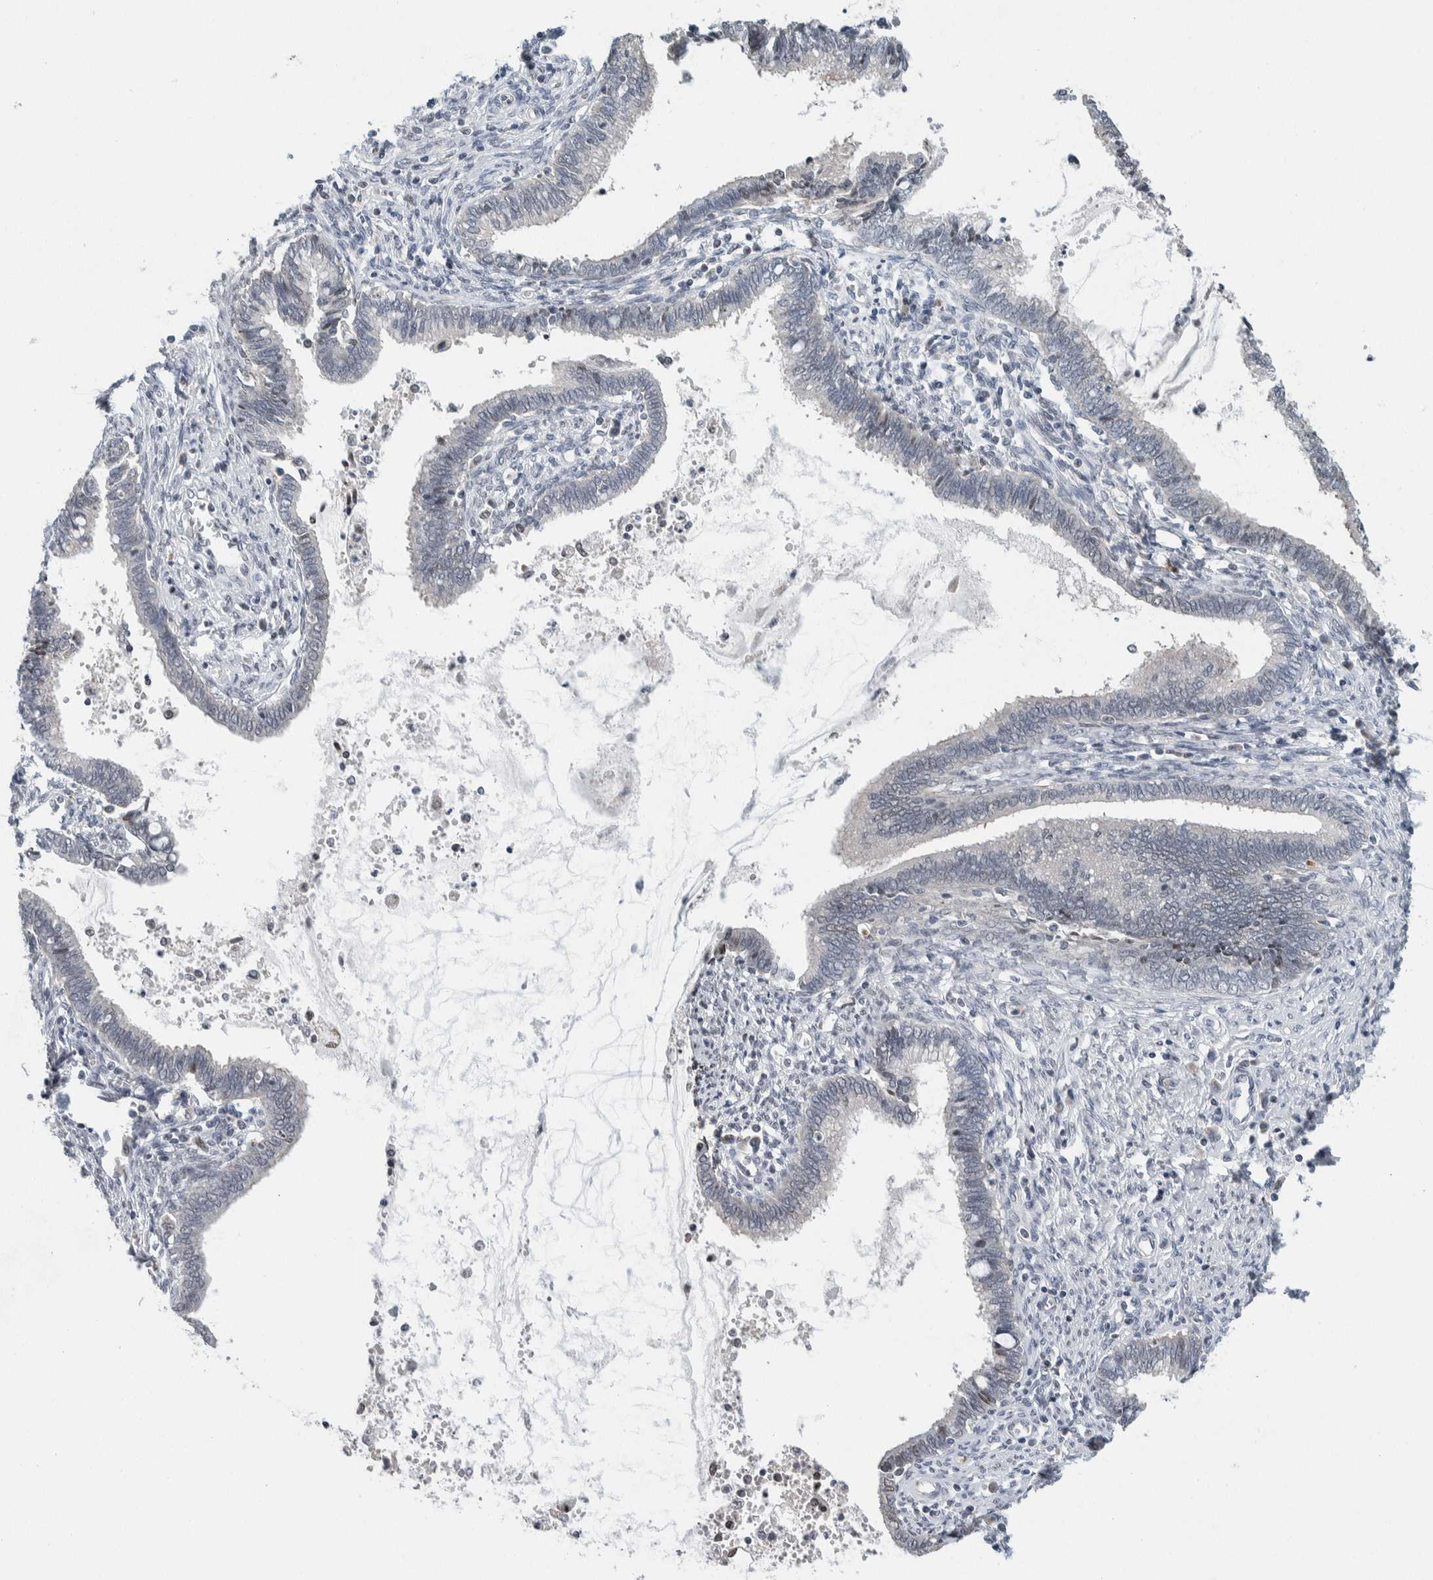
{"staining": {"intensity": "negative", "quantity": "none", "location": "none"}, "tissue": "cervical cancer", "cell_type": "Tumor cells", "image_type": "cancer", "snomed": [{"axis": "morphology", "description": "Adenocarcinoma, NOS"}, {"axis": "topography", "description": "Cervix"}], "caption": "High magnification brightfield microscopy of cervical adenocarcinoma stained with DAB (3,3'-diaminobenzidine) (brown) and counterstained with hematoxylin (blue): tumor cells show no significant expression.", "gene": "NEUROD1", "patient": {"sex": "female", "age": 44}}